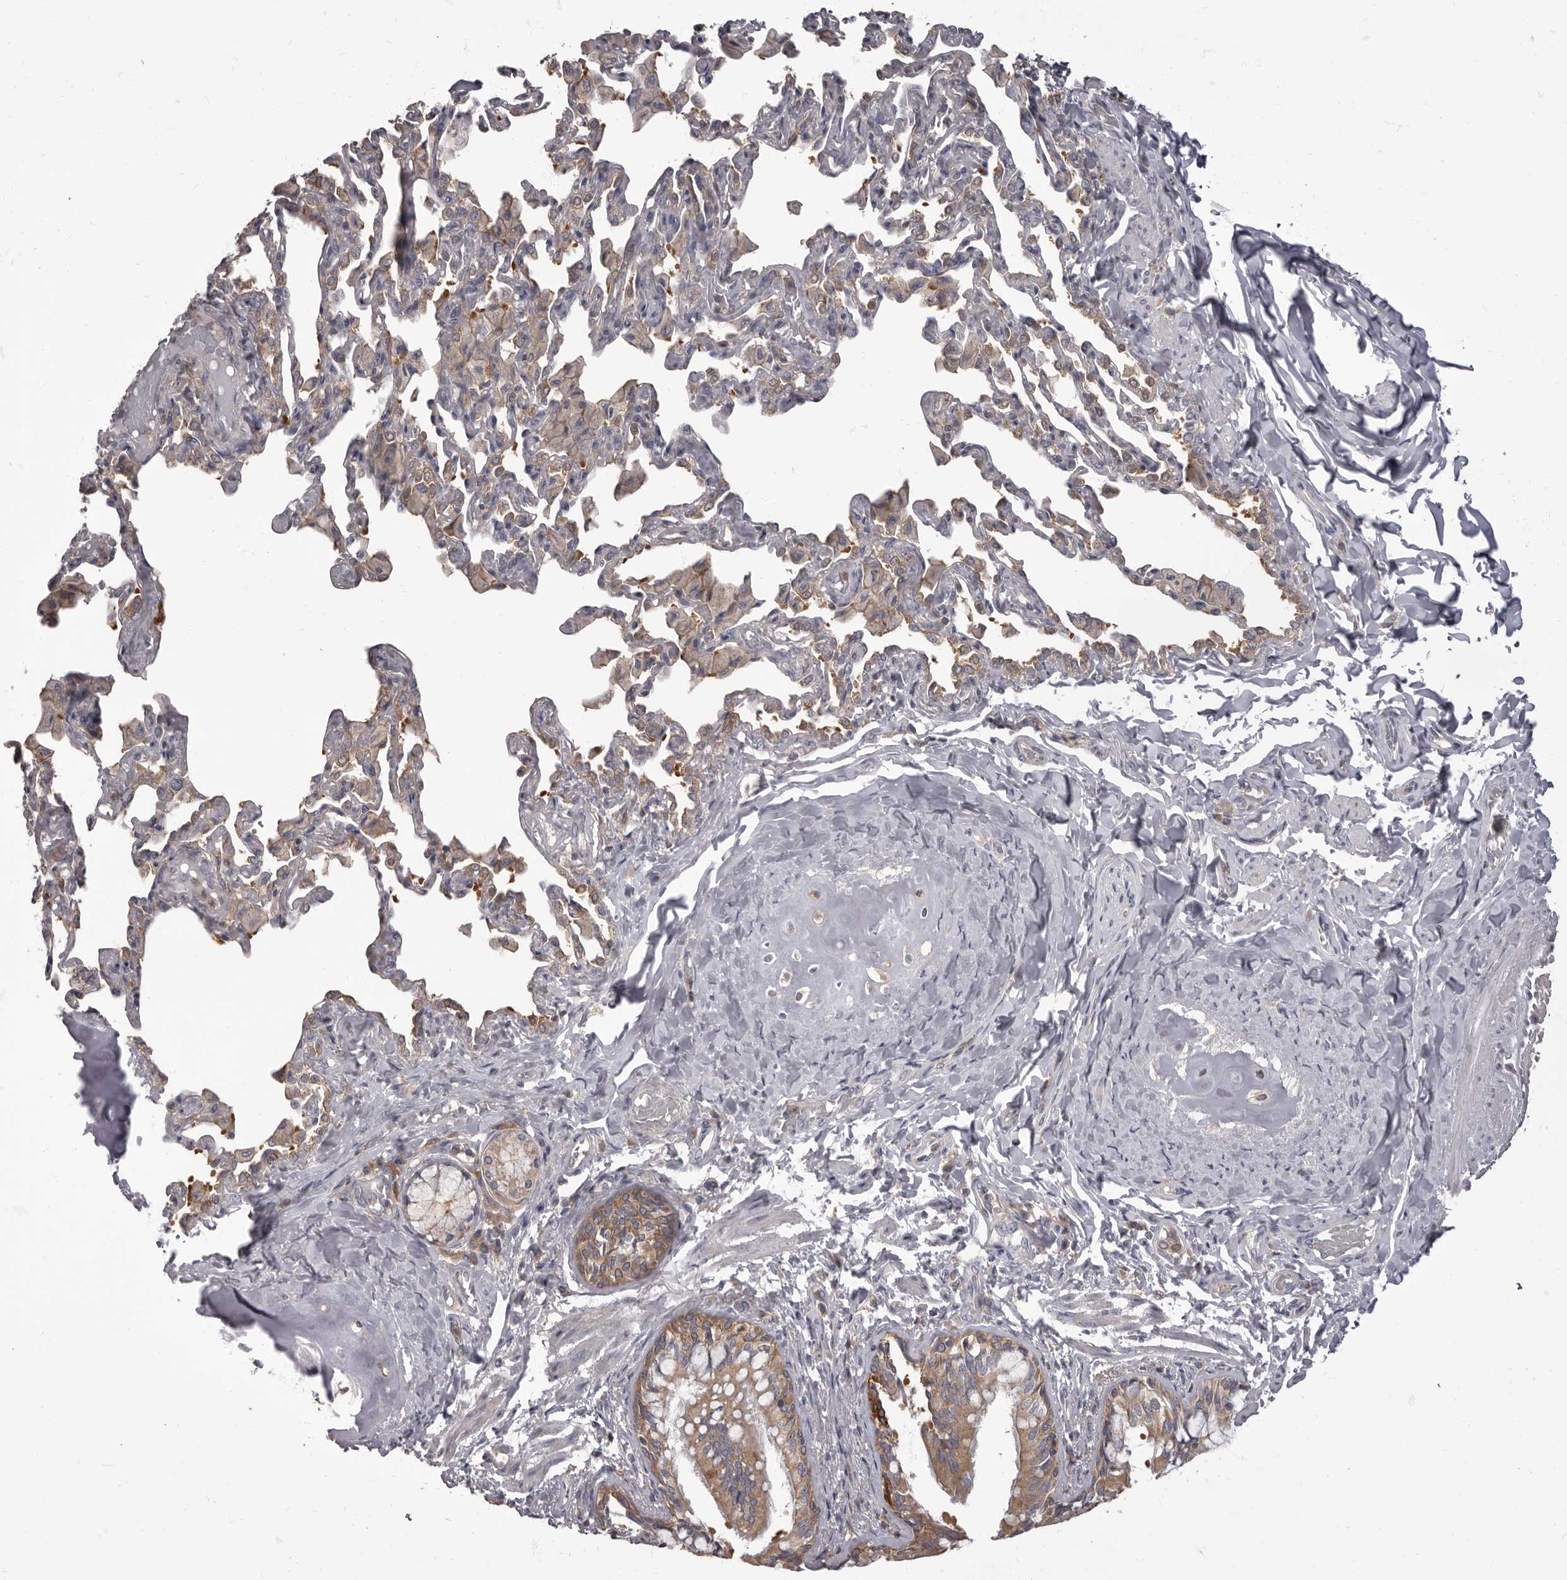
{"staining": {"intensity": "moderate", "quantity": ">75%", "location": "cytoplasmic/membranous"}, "tissue": "bronchus", "cell_type": "Respiratory epithelial cells", "image_type": "normal", "snomed": [{"axis": "morphology", "description": "Normal tissue, NOS"}, {"axis": "morphology", "description": "Inflammation, NOS"}, {"axis": "topography", "description": "Lung"}], "caption": "Moderate cytoplasmic/membranous expression is present in approximately >75% of respiratory epithelial cells in normal bronchus.", "gene": "APEH", "patient": {"sex": "female", "age": 46}}